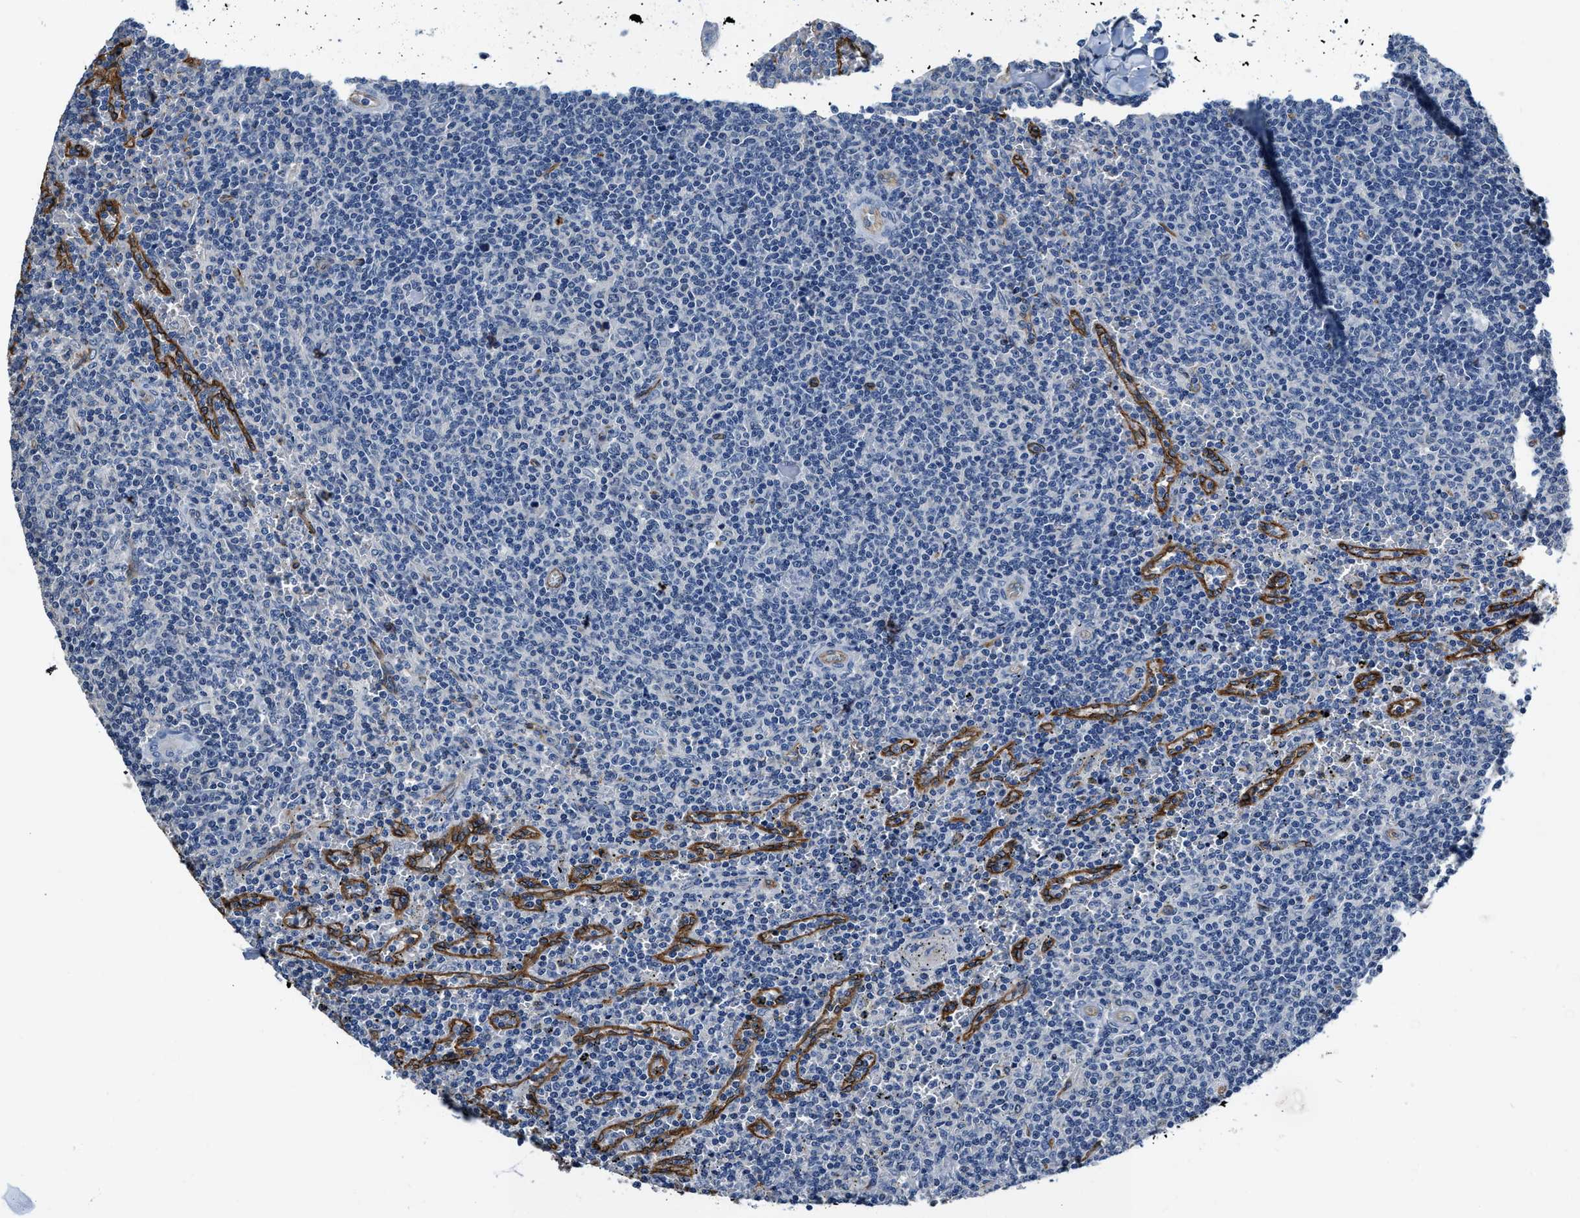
{"staining": {"intensity": "negative", "quantity": "none", "location": "none"}, "tissue": "lymphoma", "cell_type": "Tumor cells", "image_type": "cancer", "snomed": [{"axis": "morphology", "description": "Malignant lymphoma, non-Hodgkin's type, Low grade"}, {"axis": "topography", "description": "Spleen"}], "caption": "Immunohistochemistry histopathology image of human lymphoma stained for a protein (brown), which exhibits no expression in tumor cells.", "gene": "C22orf42", "patient": {"sex": "female", "age": 19}}